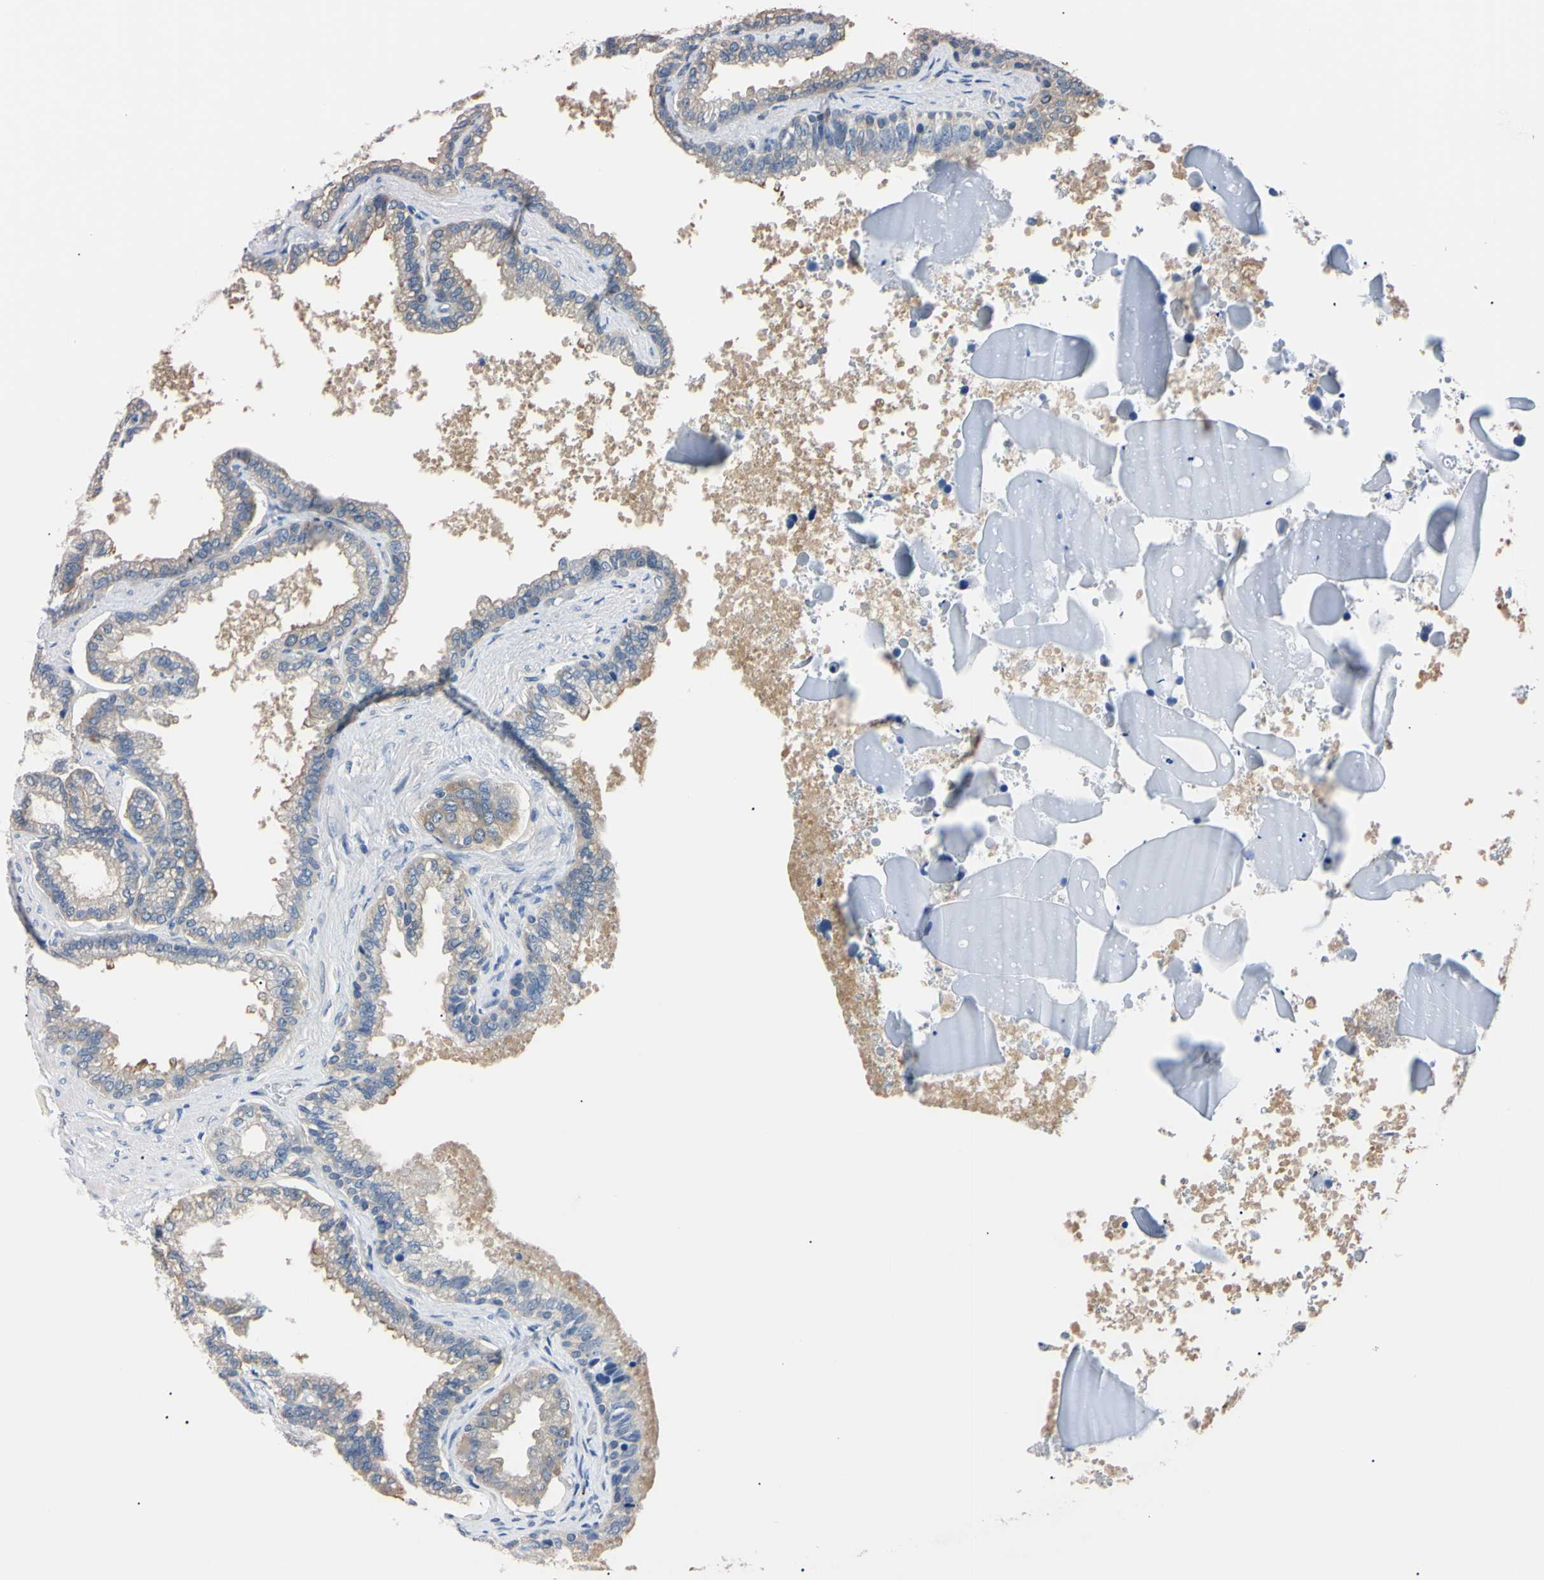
{"staining": {"intensity": "weak", "quantity": "<25%", "location": "cytoplasmic/membranous"}, "tissue": "seminal vesicle", "cell_type": "Glandular cells", "image_type": "normal", "snomed": [{"axis": "morphology", "description": "Normal tissue, NOS"}, {"axis": "topography", "description": "Seminal veicle"}], "caption": "Immunohistochemistry (IHC) of unremarkable seminal vesicle displays no positivity in glandular cells. (DAB (3,3'-diaminobenzidine) immunohistochemistry, high magnification).", "gene": "RARS1", "patient": {"sex": "male", "age": 46}}